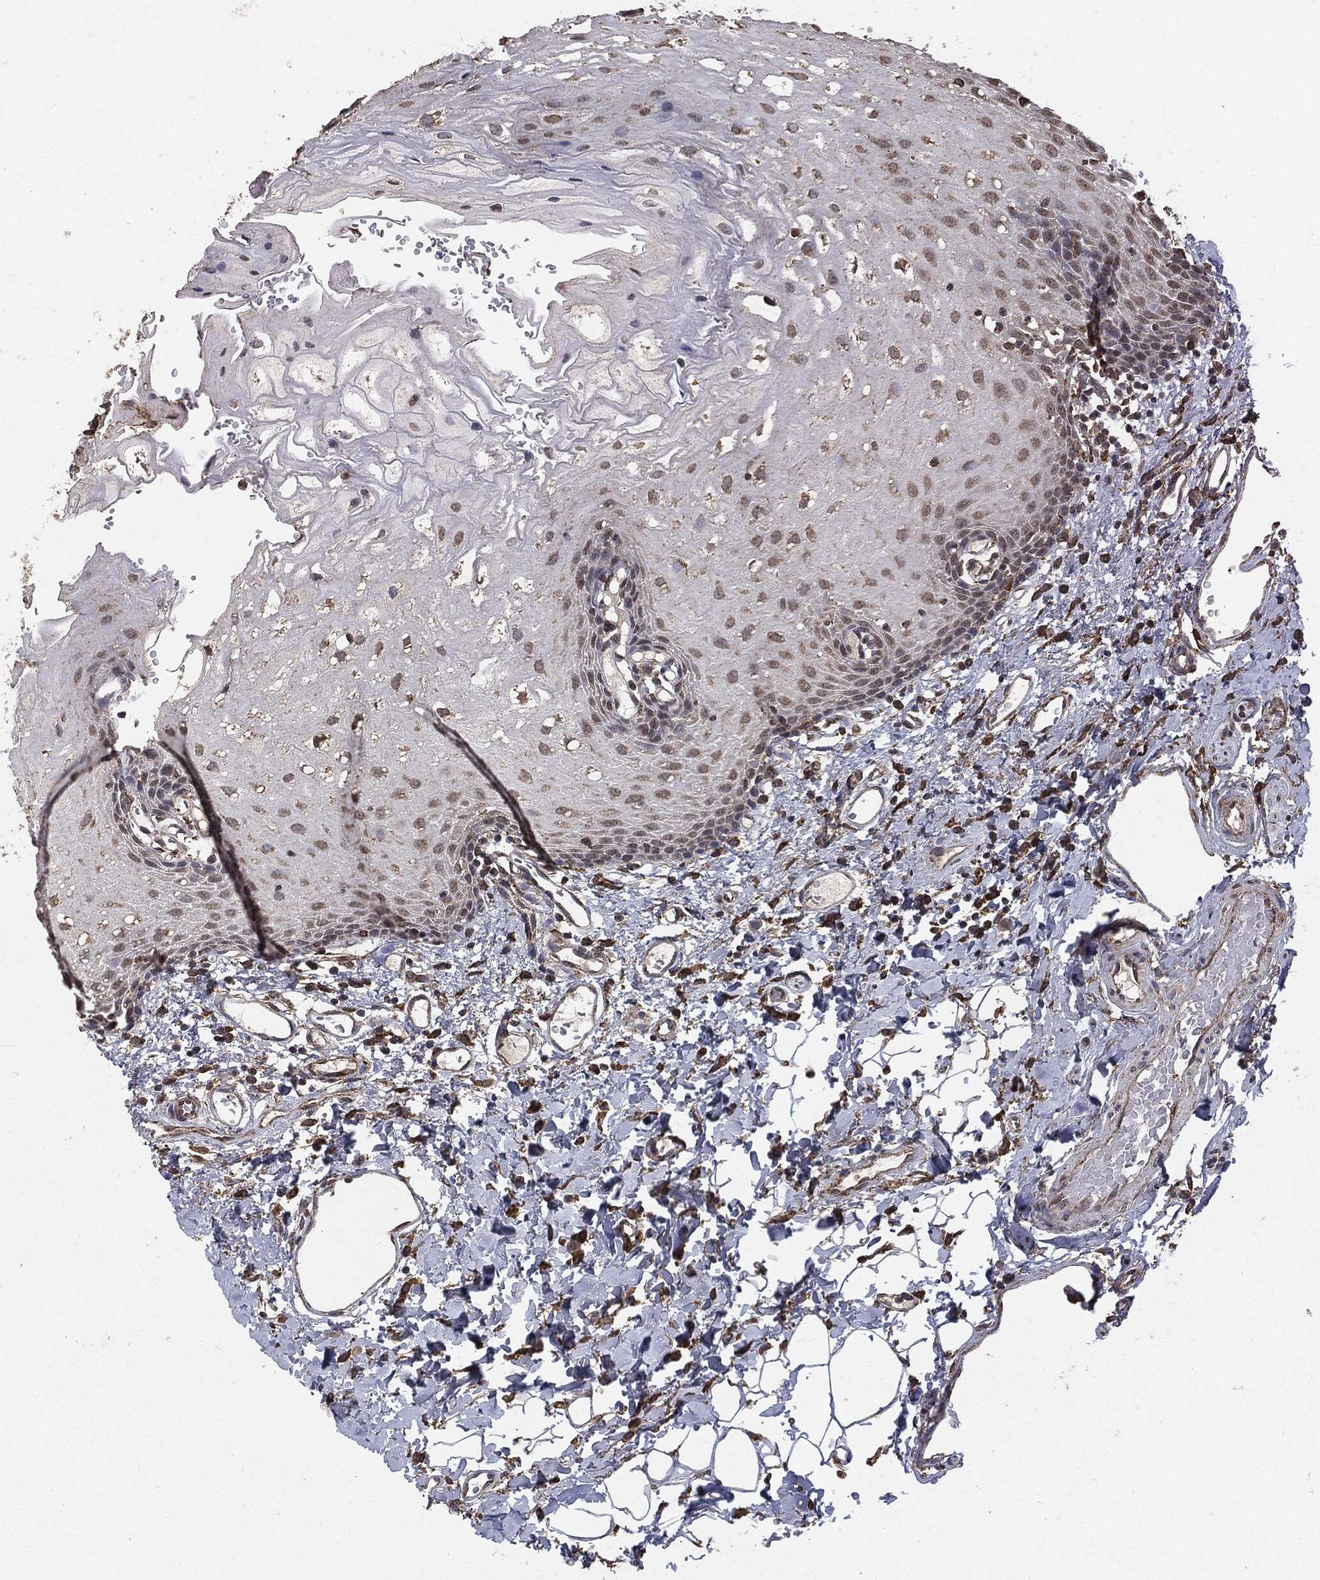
{"staining": {"intensity": "negative", "quantity": "none", "location": "none"}, "tissue": "oral mucosa", "cell_type": "Squamous epithelial cells", "image_type": "normal", "snomed": [{"axis": "morphology", "description": "Normal tissue, NOS"}, {"axis": "morphology", "description": "Squamous cell carcinoma, NOS"}, {"axis": "topography", "description": "Oral tissue"}, {"axis": "topography", "description": "Head-Neck"}], "caption": "Oral mucosa stained for a protein using IHC displays no staining squamous epithelial cells.", "gene": "MTOR", "patient": {"sex": "female", "age": 70}}